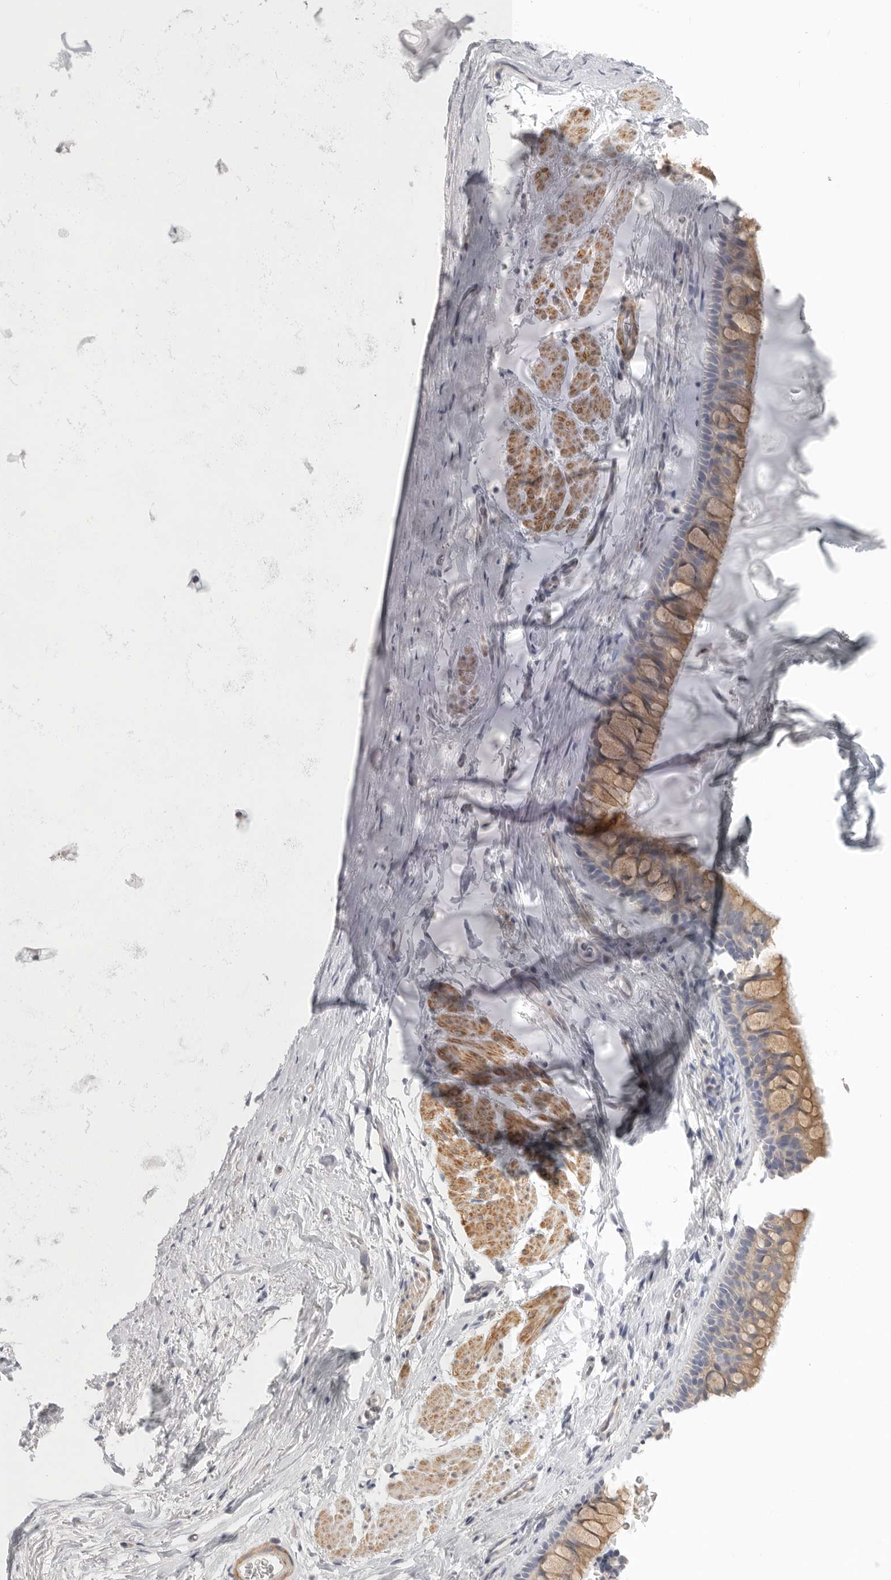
{"staining": {"intensity": "weak", "quantity": ">75%", "location": "cytoplasmic/membranous"}, "tissue": "bronchus", "cell_type": "Respiratory epithelial cells", "image_type": "normal", "snomed": [{"axis": "morphology", "description": "Normal tissue, NOS"}, {"axis": "topography", "description": "Cartilage tissue"}, {"axis": "topography", "description": "Bronchus"}], "caption": "This histopathology image displays IHC staining of normal bronchus, with low weak cytoplasmic/membranous staining in approximately >75% of respiratory epithelial cells.", "gene": "STAB2", "patient": {"sex": "female", "age": 53}}